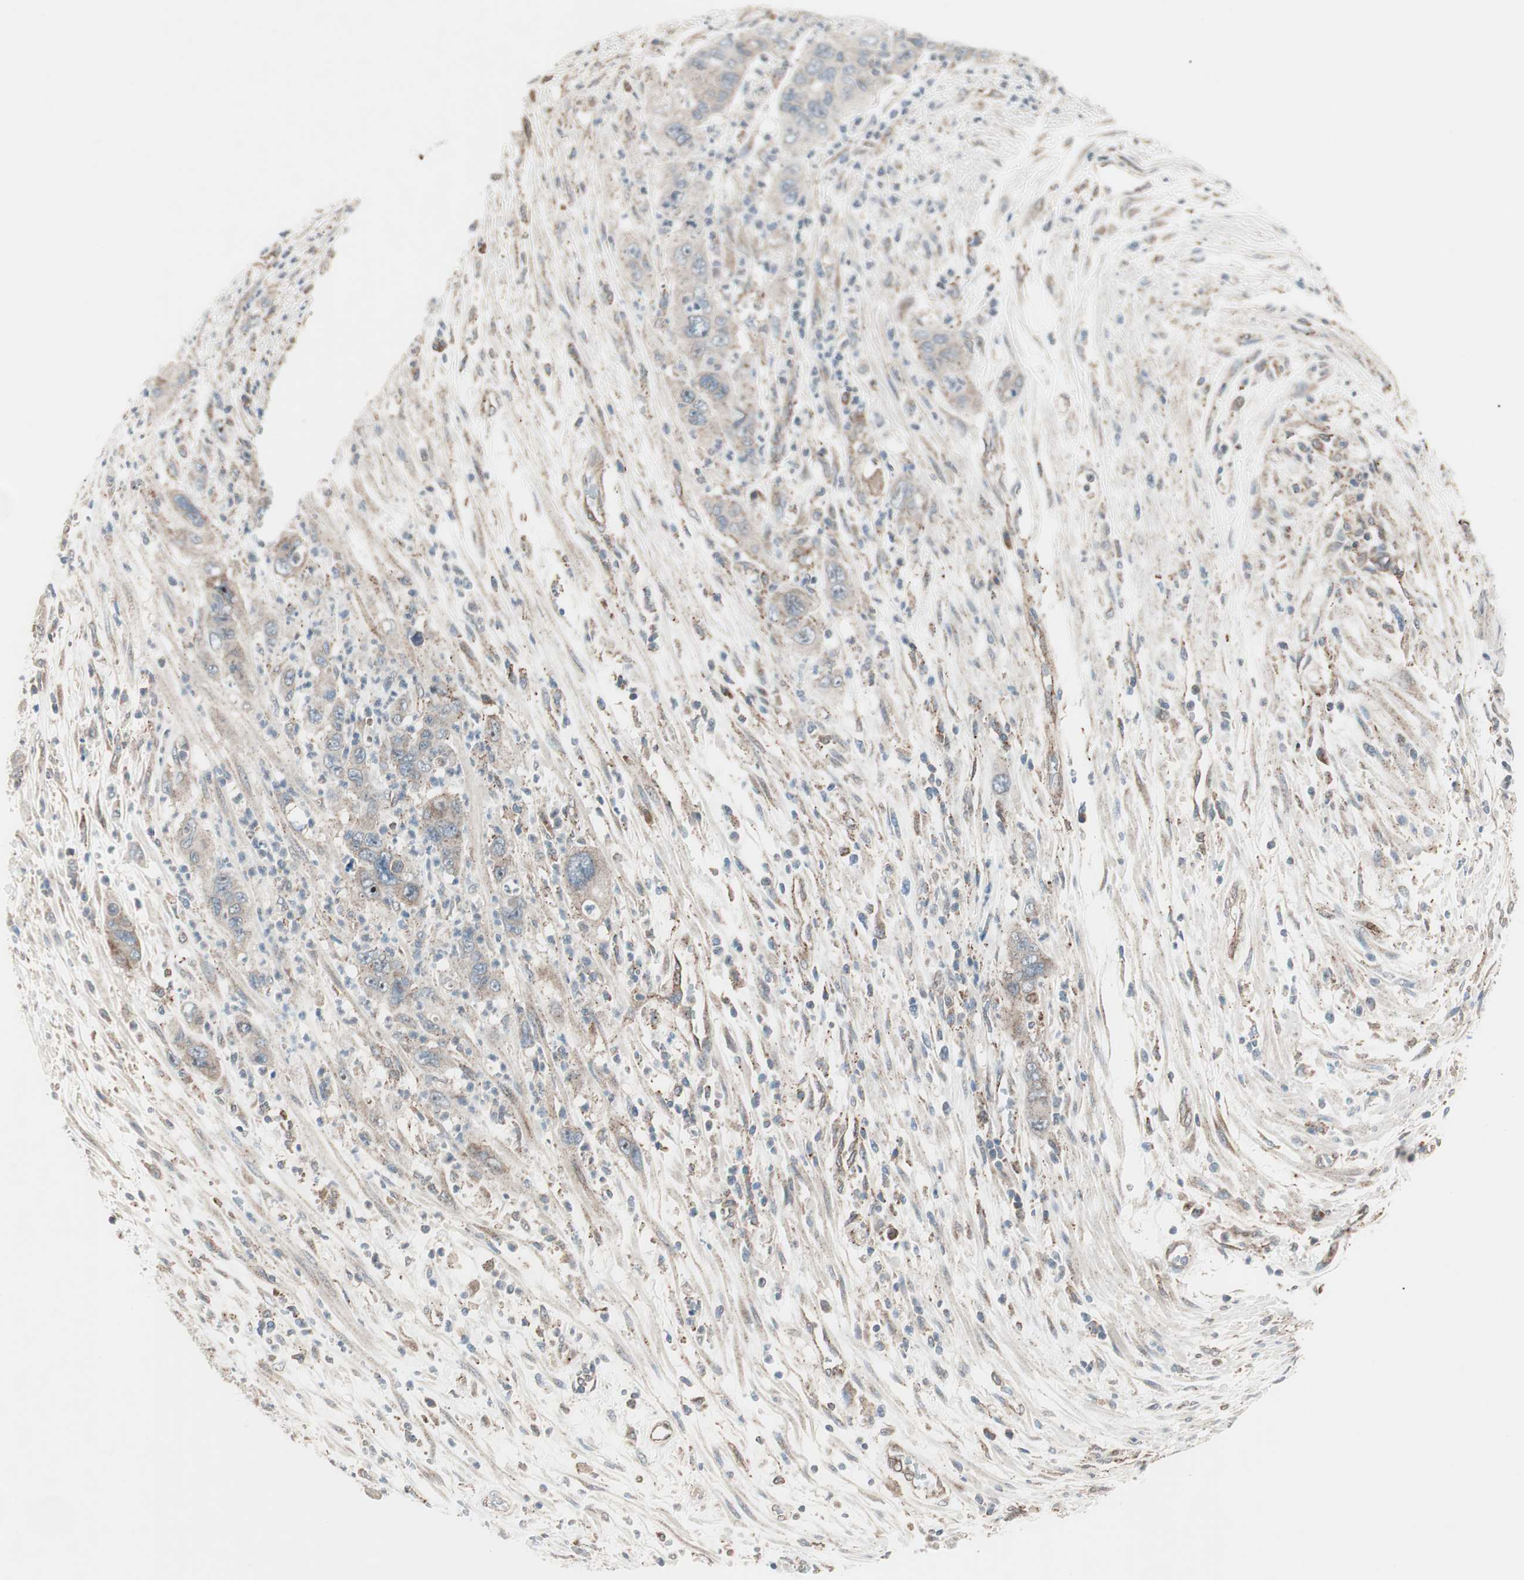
{"staining": {"intensity": "weak", "quantity": ">75%", "location": "cytoplasmic/membranous"}, "tissue": "pancreatic cancer", "cell_type": "Tumor cells", "image_type": "cancer", "snomed": [{"axis": "morphology", "description": "Adenocarcinoma, NOS"}, {"axis": "topography", "description": "Pancreas"}], "caption": "The histopathology image displays immunohistochemical staining of adenocarcinoma (pancreatic). There is weak cytoplasmic/membranous positivity is present in approximately >75% of tumor cells.", "gene": "CCL14", "patient": {"sex": "female", "age": 71}}